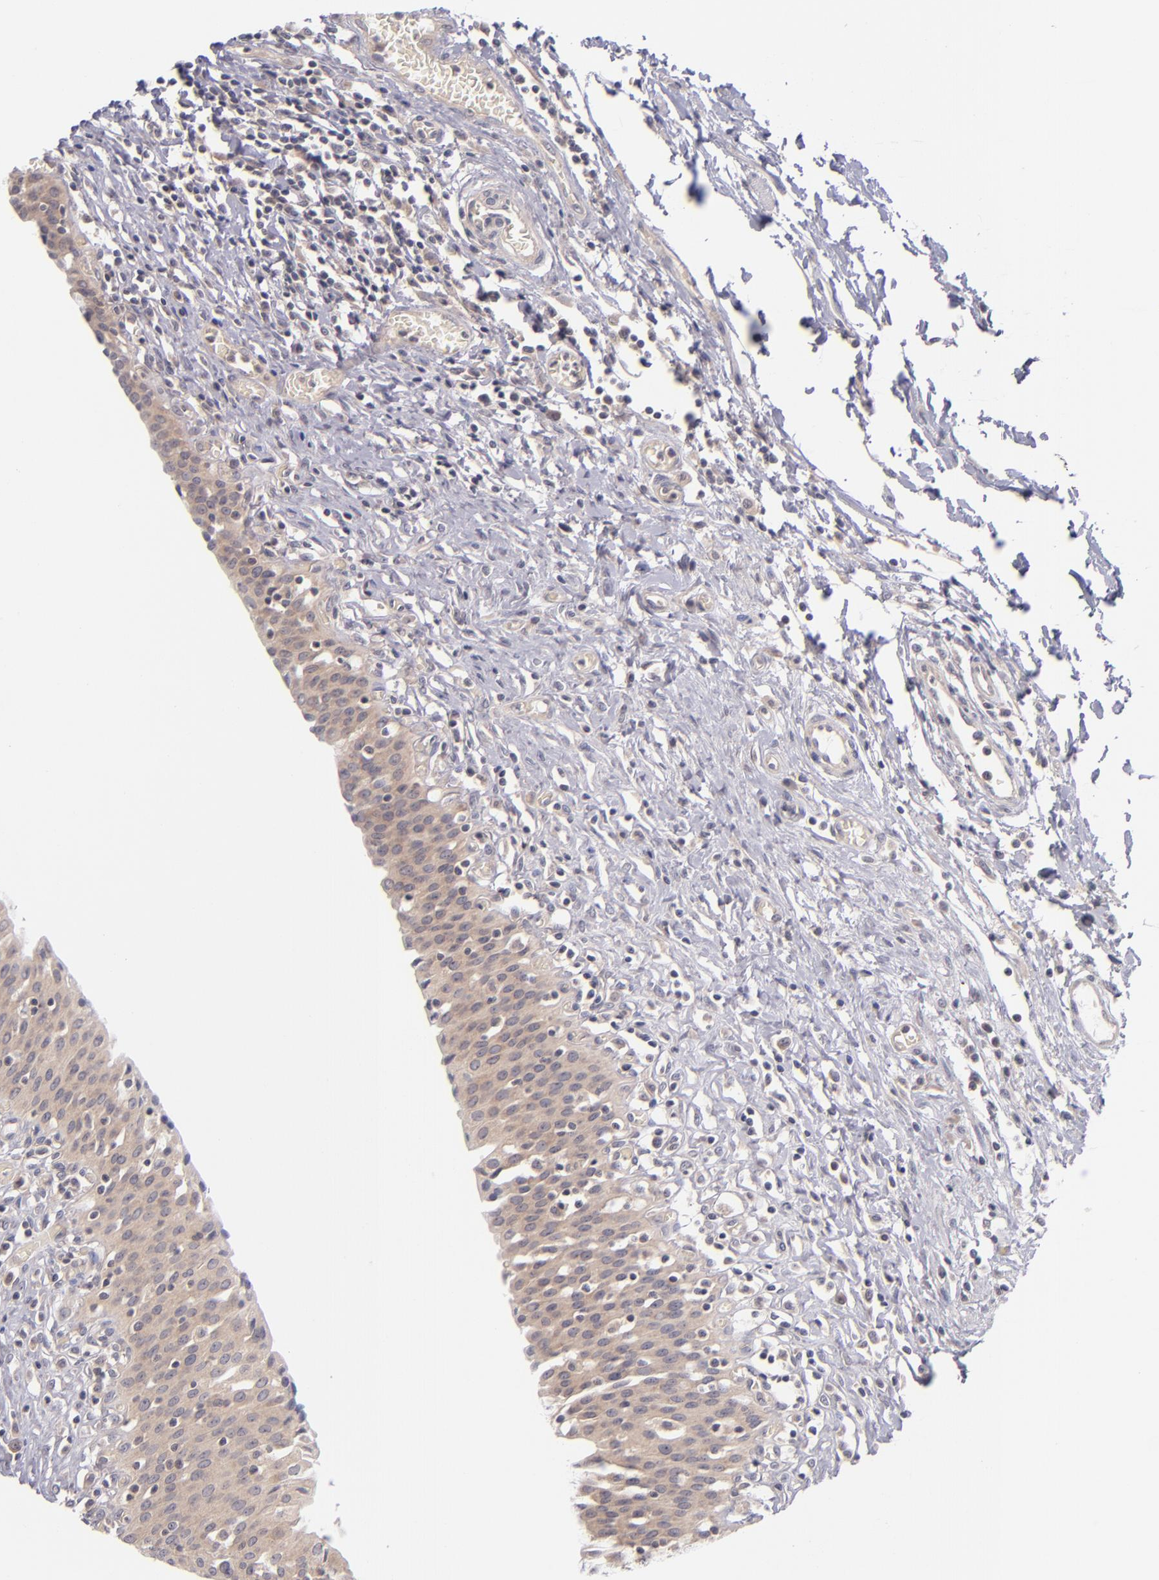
{"staining": {"intensity": "moderate", "quantity": ">75%", "location": "cytoplasmic/membranous"}, "tissue": "urinary bladder", "cell_type": "Urothelial cells", "image_type": "normal", "snomed": [{"axis": "morphology", "description": "Normal tissue, NOS"}, {"axis": "topography", "description": "Urinary bladder"}], "caption": "A micrograph showing moderate cytoplasmic/membranous expression in about >75% of urothelial cells in benign urinary bladder, as visualized by brown immunohistochemical staining.", "gene": "TSC2", "patient": {"sex": "male", "age": 51}}